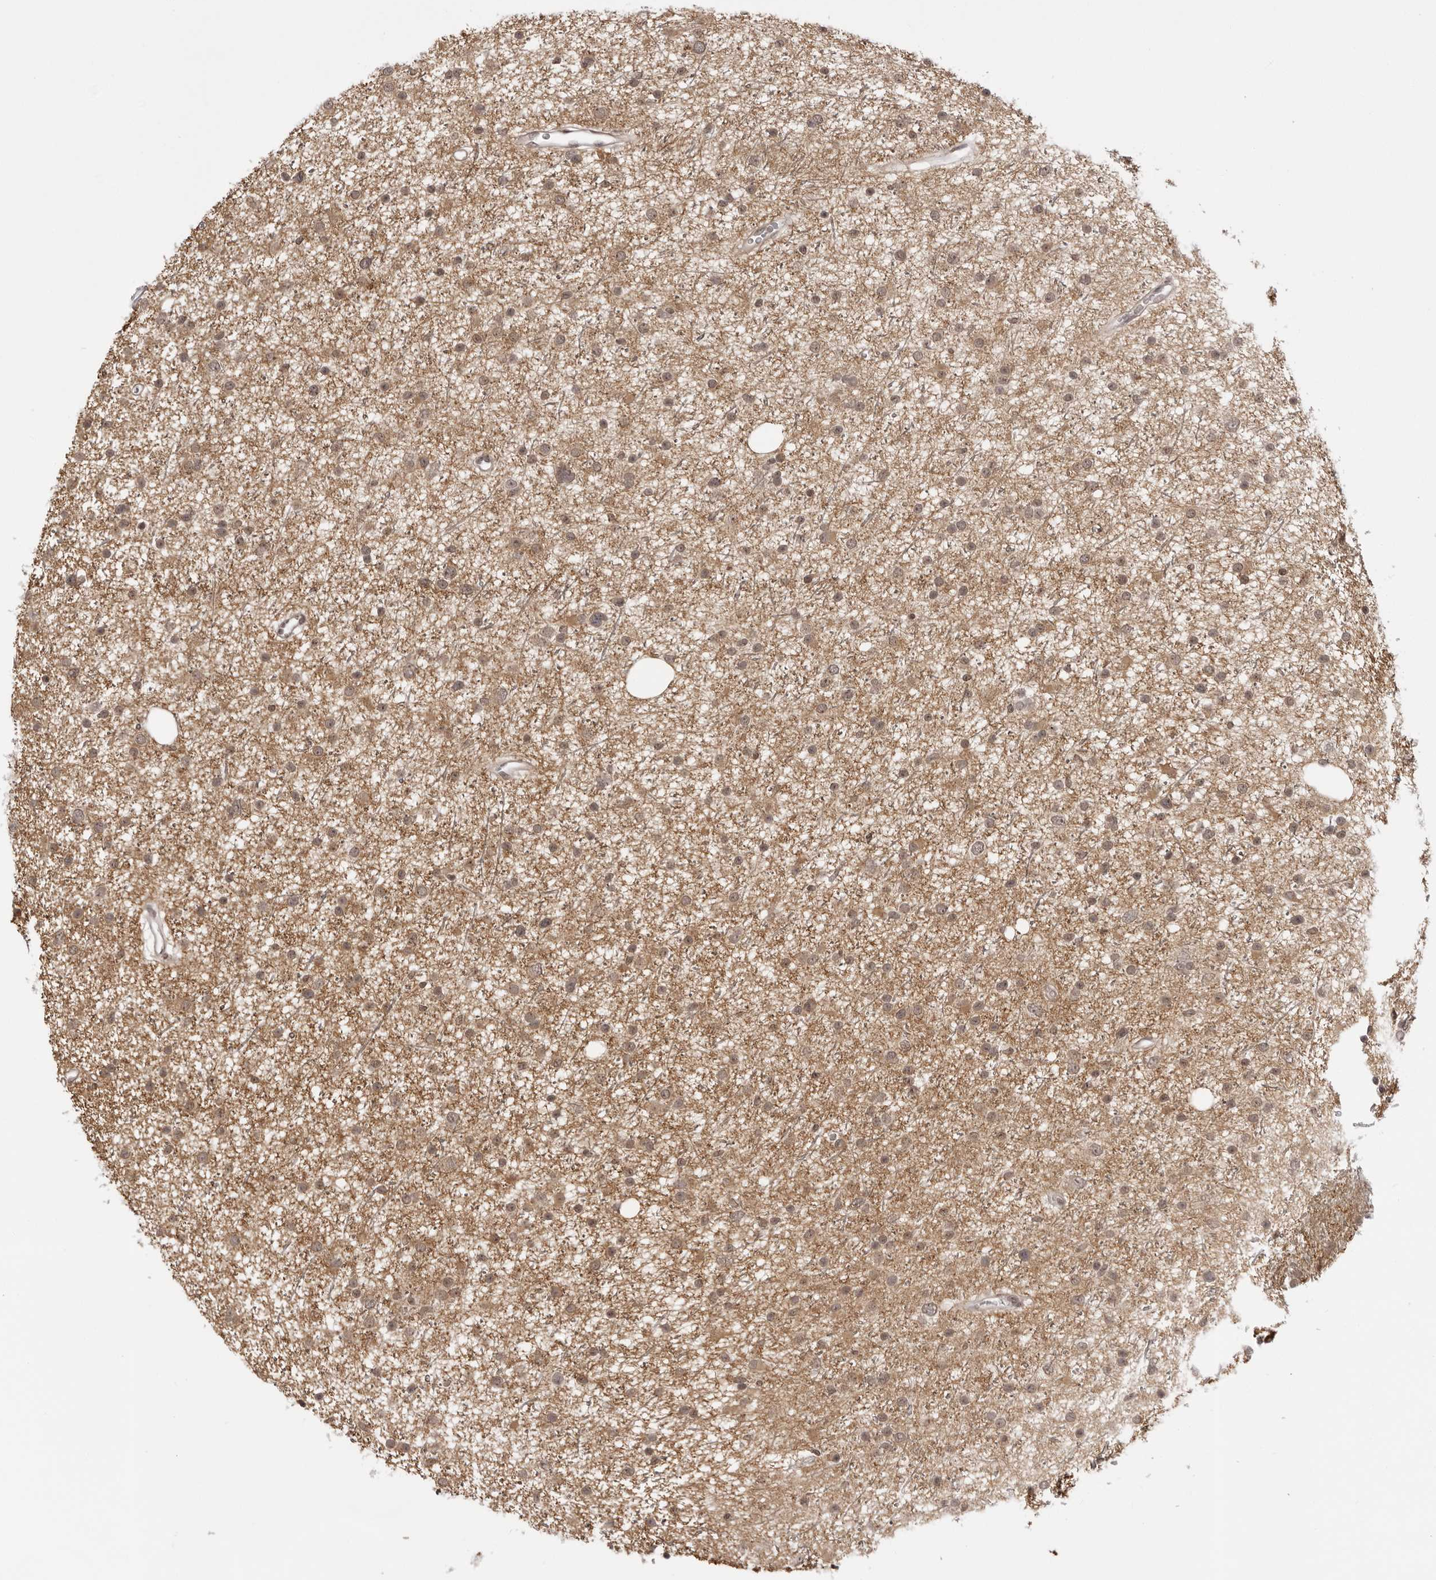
{"staining": {"intensity": "weak", "quantity": "25%-75%", "location": "cytoplasmic/membranous,nuclear"}, "tissue": "glioma", "cell_type": "Tumor cells", "image_type": "cancer", "snomed": [{"axis": "morphology", "description": "Glioma, malignant, Low grade"}, {"axis": "topography", "description": "Cerebral cortex"}], "caption": "A brown stain shows weak cytoplasmic/membranous and nuclear expression of a protein in human malignant low-grade glioma tumor cells.", "gene": "ZC3H11A", "patient": {"sex": "female", "age": 39}}